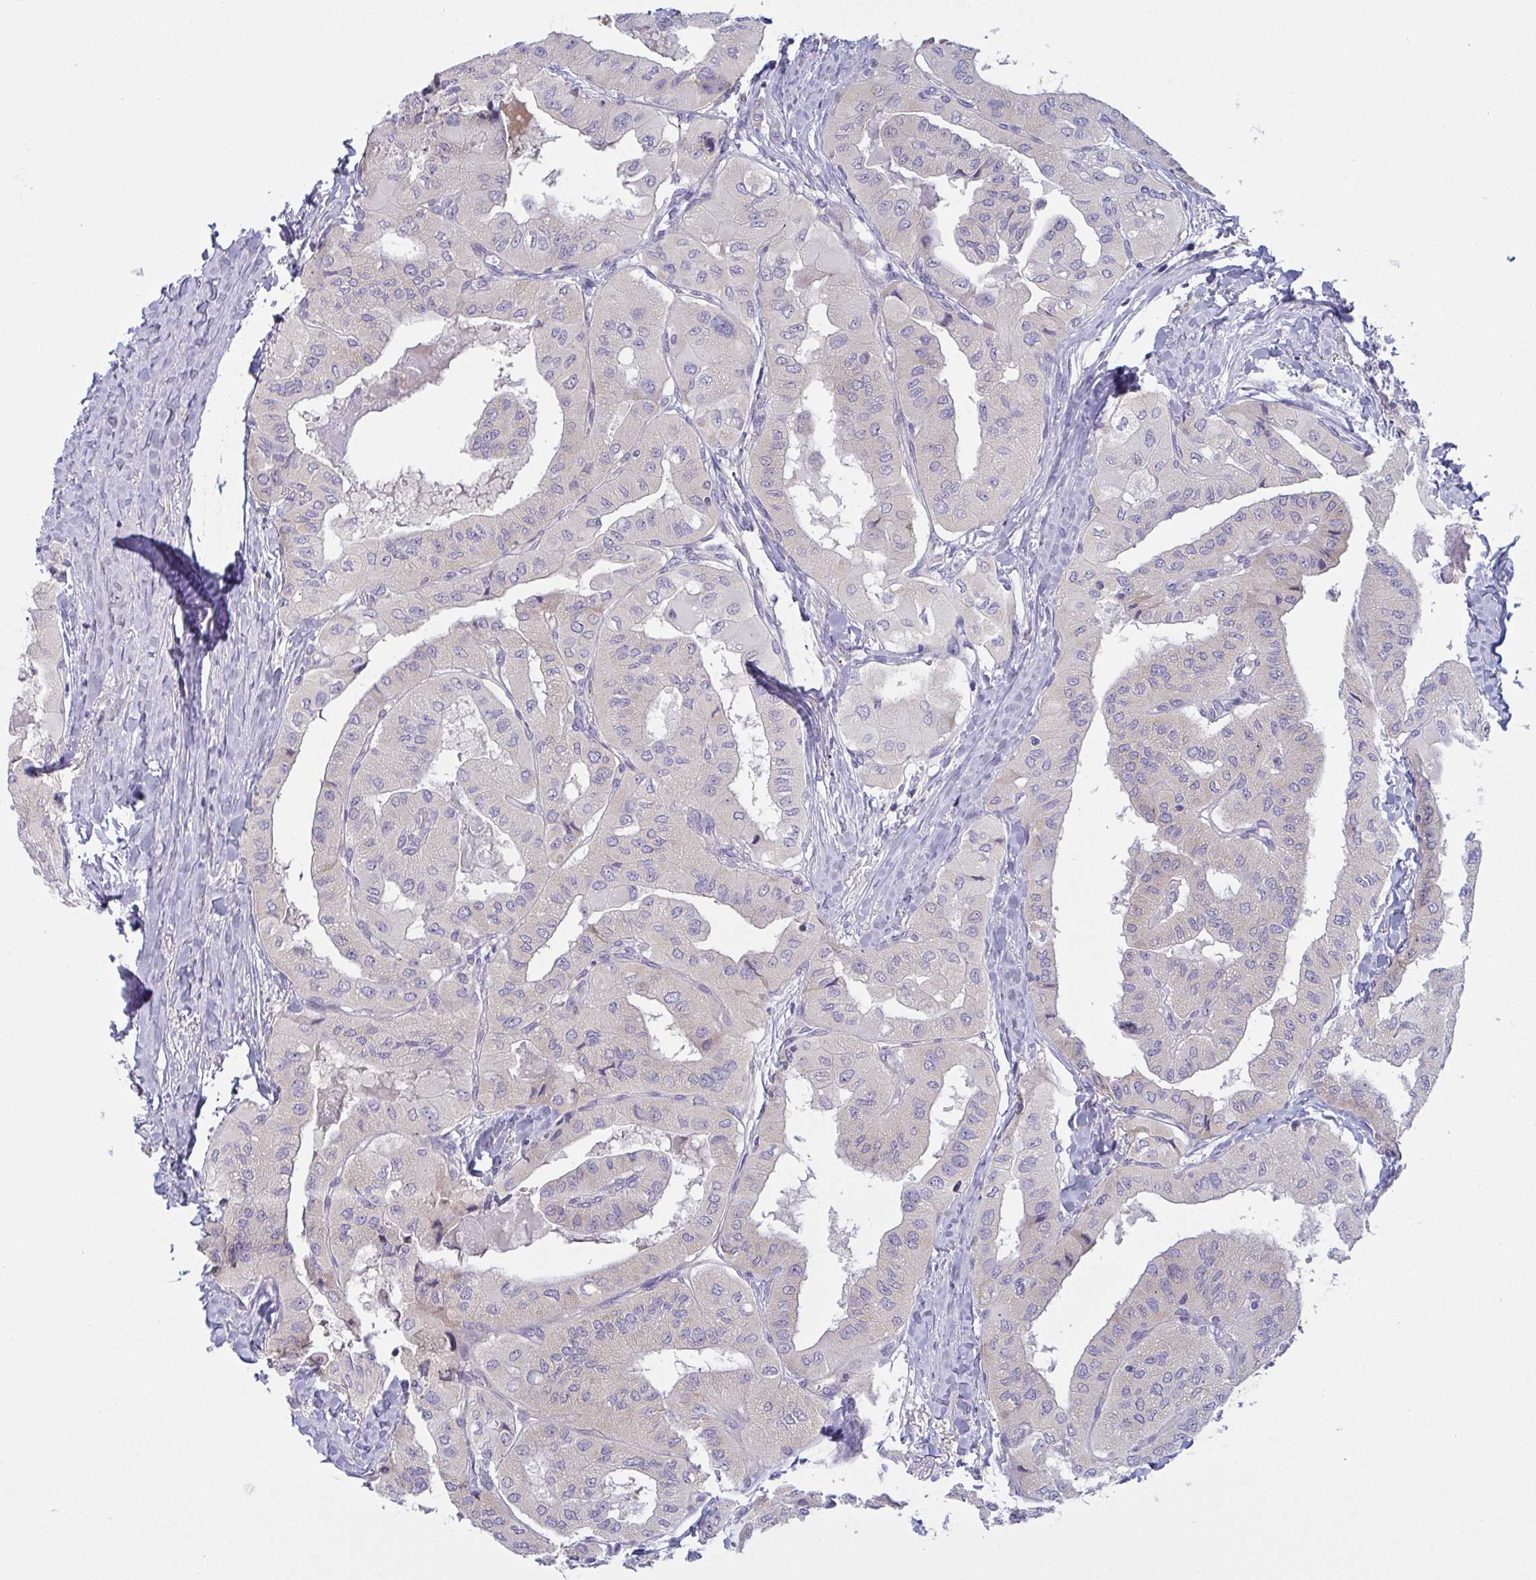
{"staining": {"intensity": "negative", "quantity": "none", "location": "none"}, "tissue": "thyroid cancer", "cell_type": "Tumor cells", "image_type": "cancer", "snomed": [{"axis": "morphology", "description": "Normal tissue, NOS"}, {"axis": "morphology", "description": "Papillary adenocarcinoma, NOS"}, {"axis": "topography", "description": "Thyroid gland"}], "caption": "Protein analysis of thyroid cancer exhibits no significant expression in tumor cells.", "gene": "MRPS2", "patient": {"sex": "female", "age": 59}}